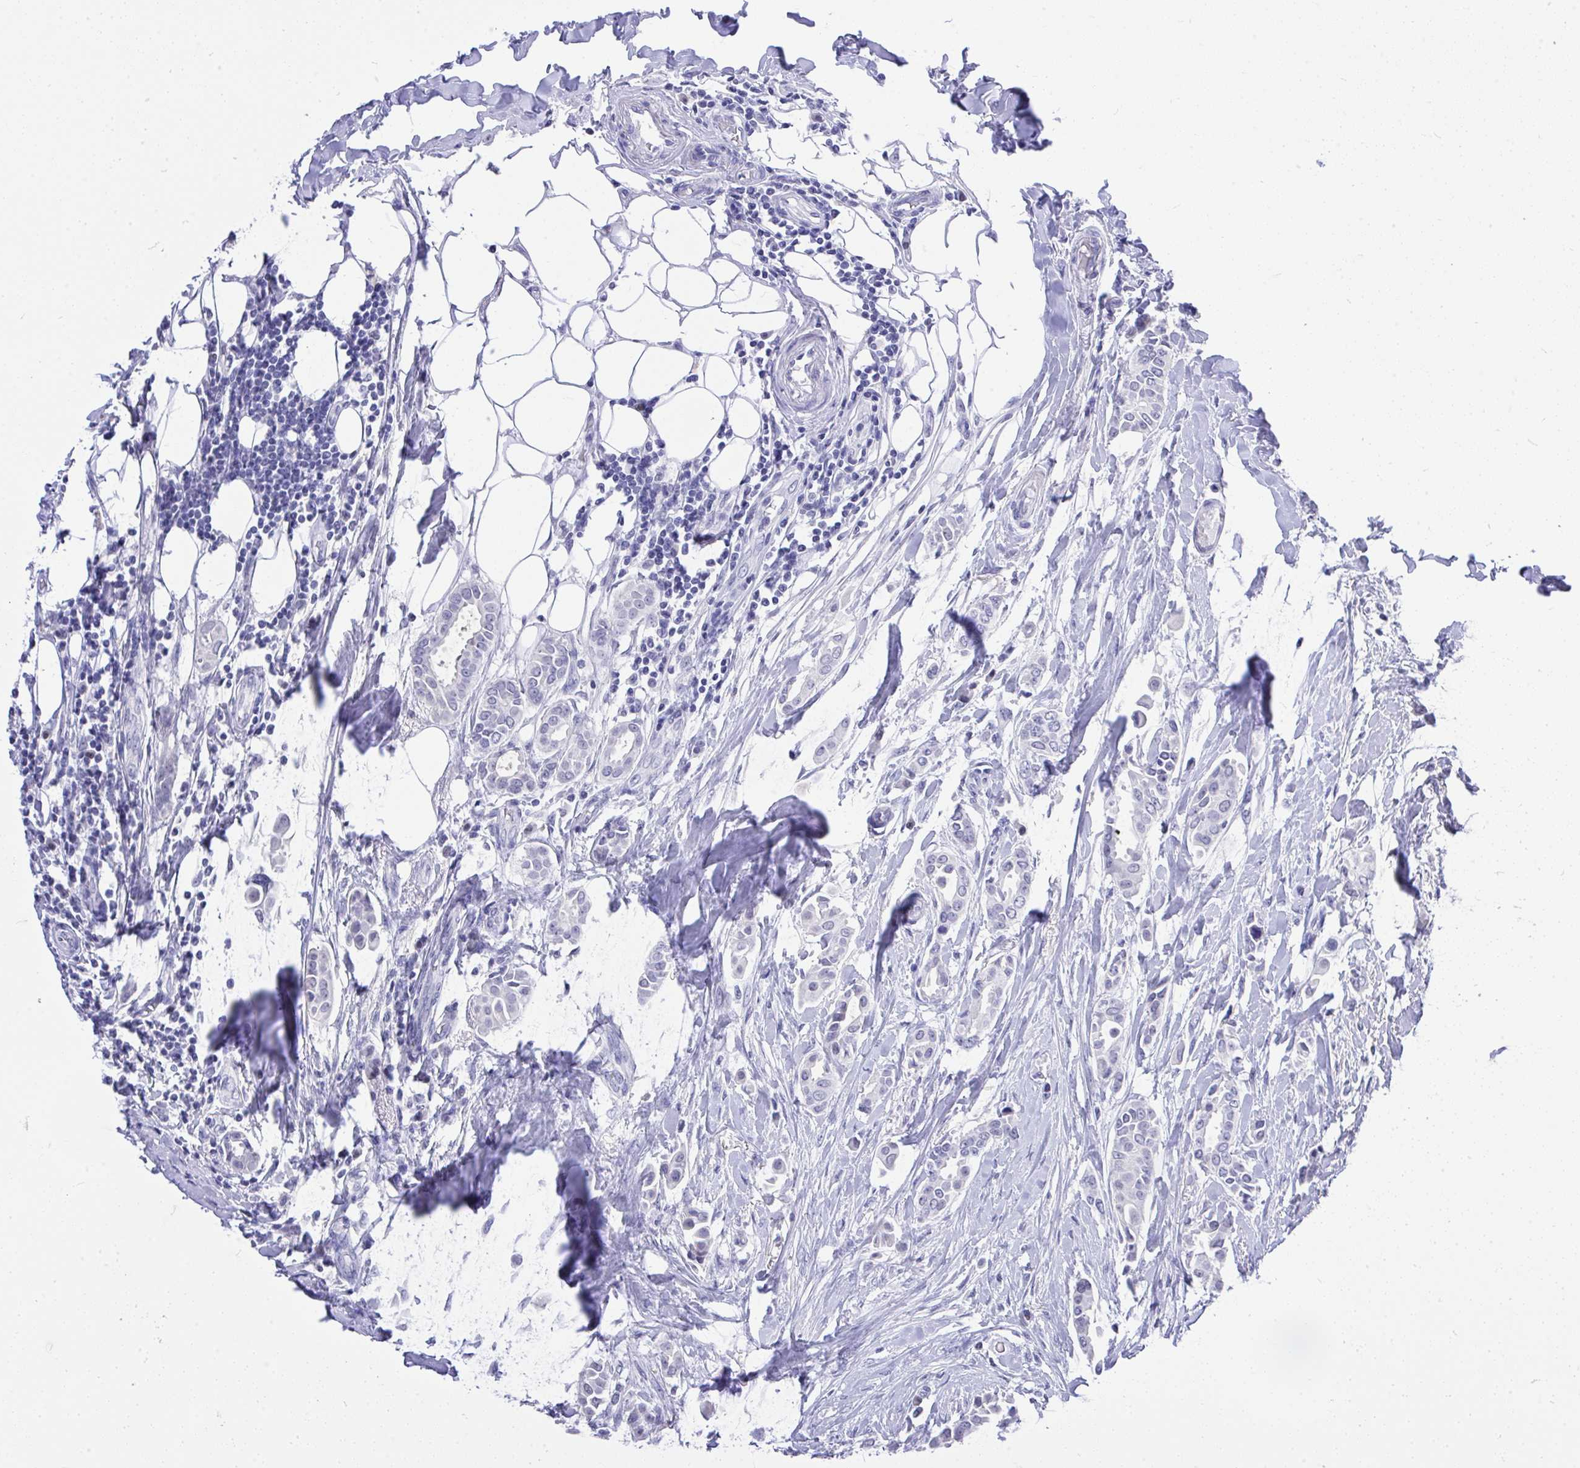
{"staining": {"intensity": "negative", "quantity": "none", "location": "none"}, "tissue": "breast cancer", "cell_type": "Tumor cells", "image_type": "cancer", "snomed": [{"axis": "morphology", "description": "Duct carcinoma"}, {"axis": "topography", "description": "Breast"}], "caption": "IHC of breast cancer displays no positivity in tumor cells.", "gene": "MS4A12", "patient": {"sex": "female", "age": 64}}